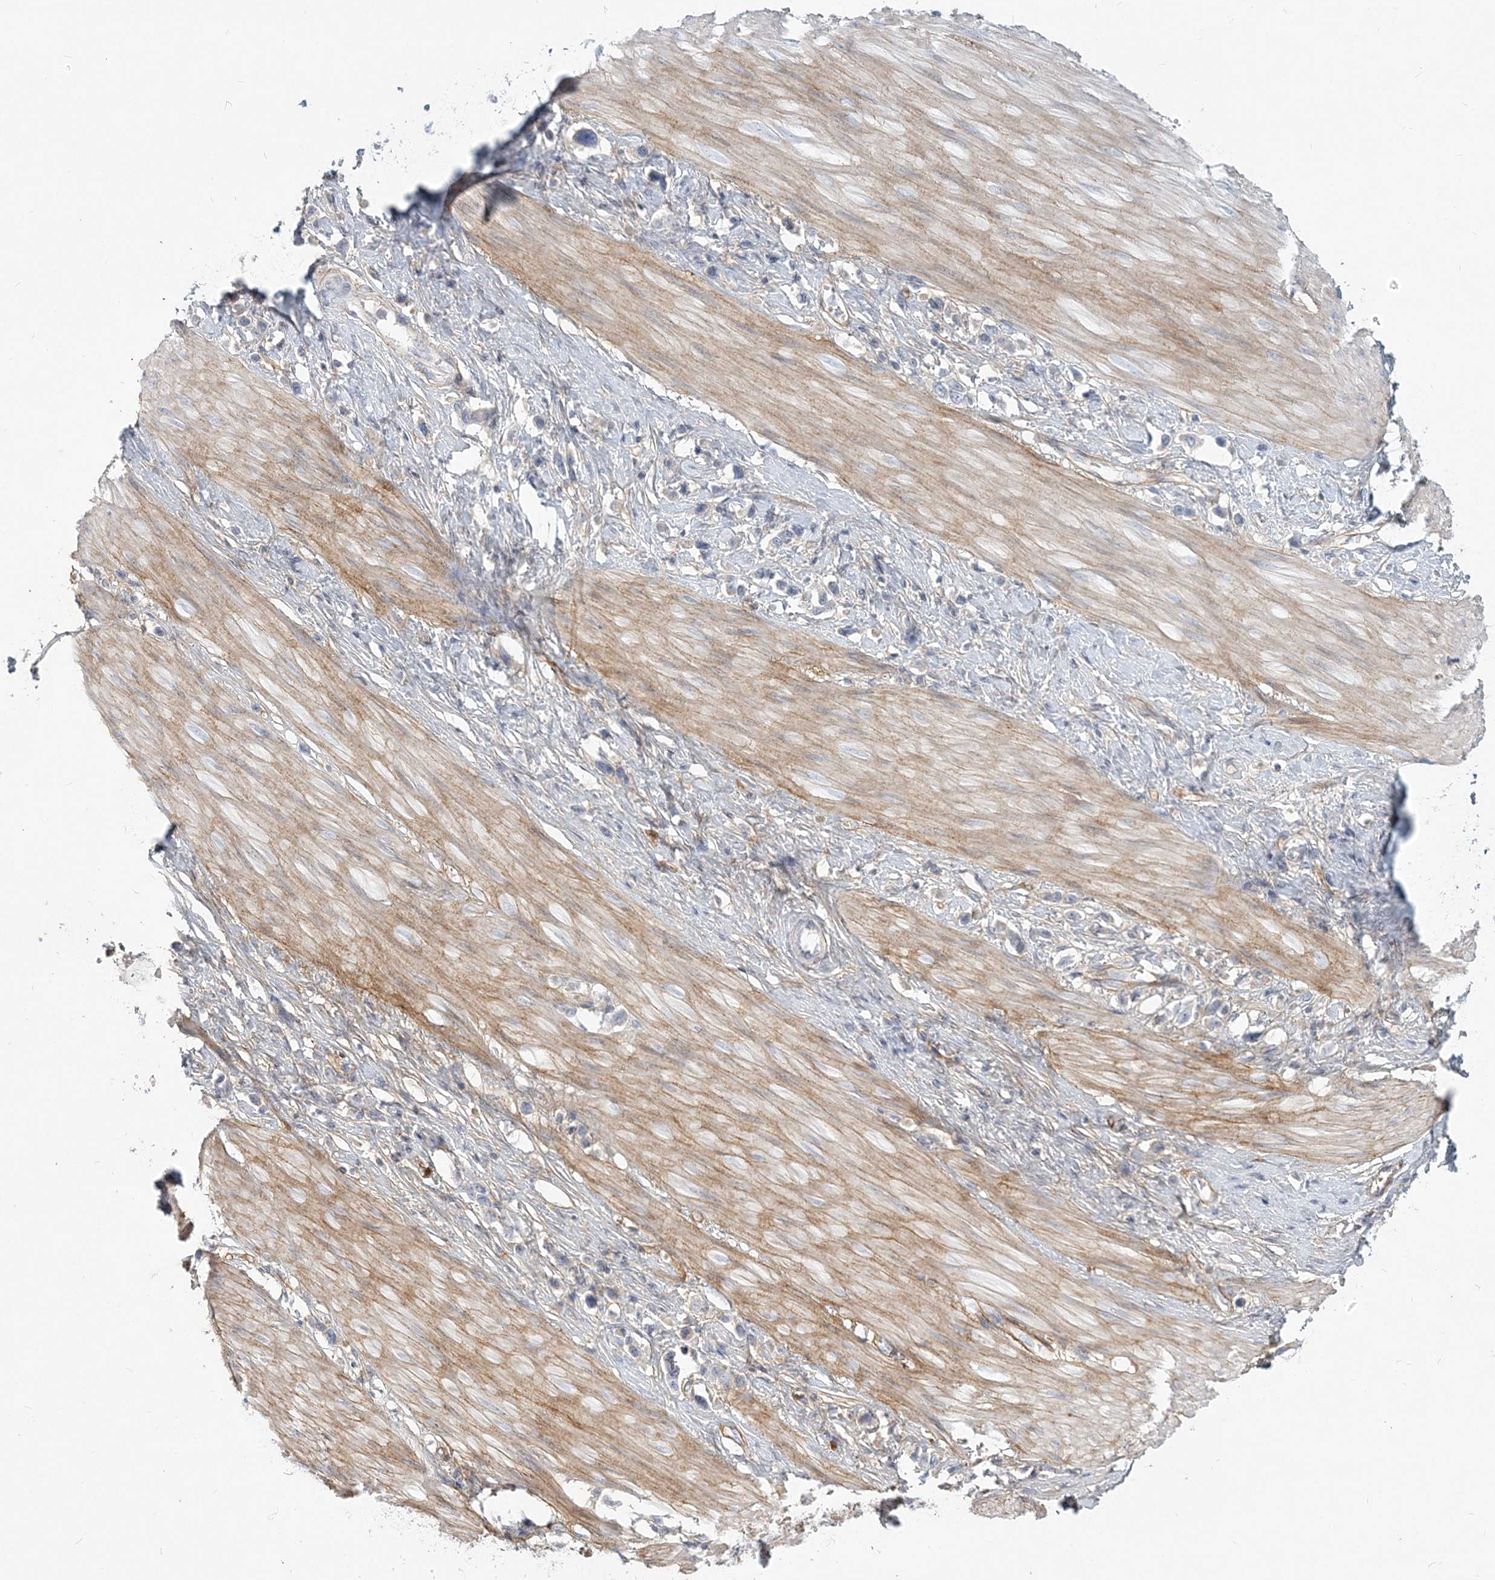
{"staining": {"intensity": "negative", "quantity": "none", "location": "none"}, "tissue": "stomach cancer", "cell_type": "Tumor cells", "image_type": "cancer", "snomed": [{"axis": "morphology", "description": "Adenocarcinoma, NOS"}, {"axis": "topography", "description": "Stomach"}], "caption": "High magnification brightfield microscopy of stomach cancer stained with DAB (brown) and counterstained with hematoxylin (blue): tumor cells show no significant positivity. (Immunohistochemistry, brightfield microscopy, high magnification).", "gene": "GMPPA", "patient": {"sex": "female", "age": 65}}